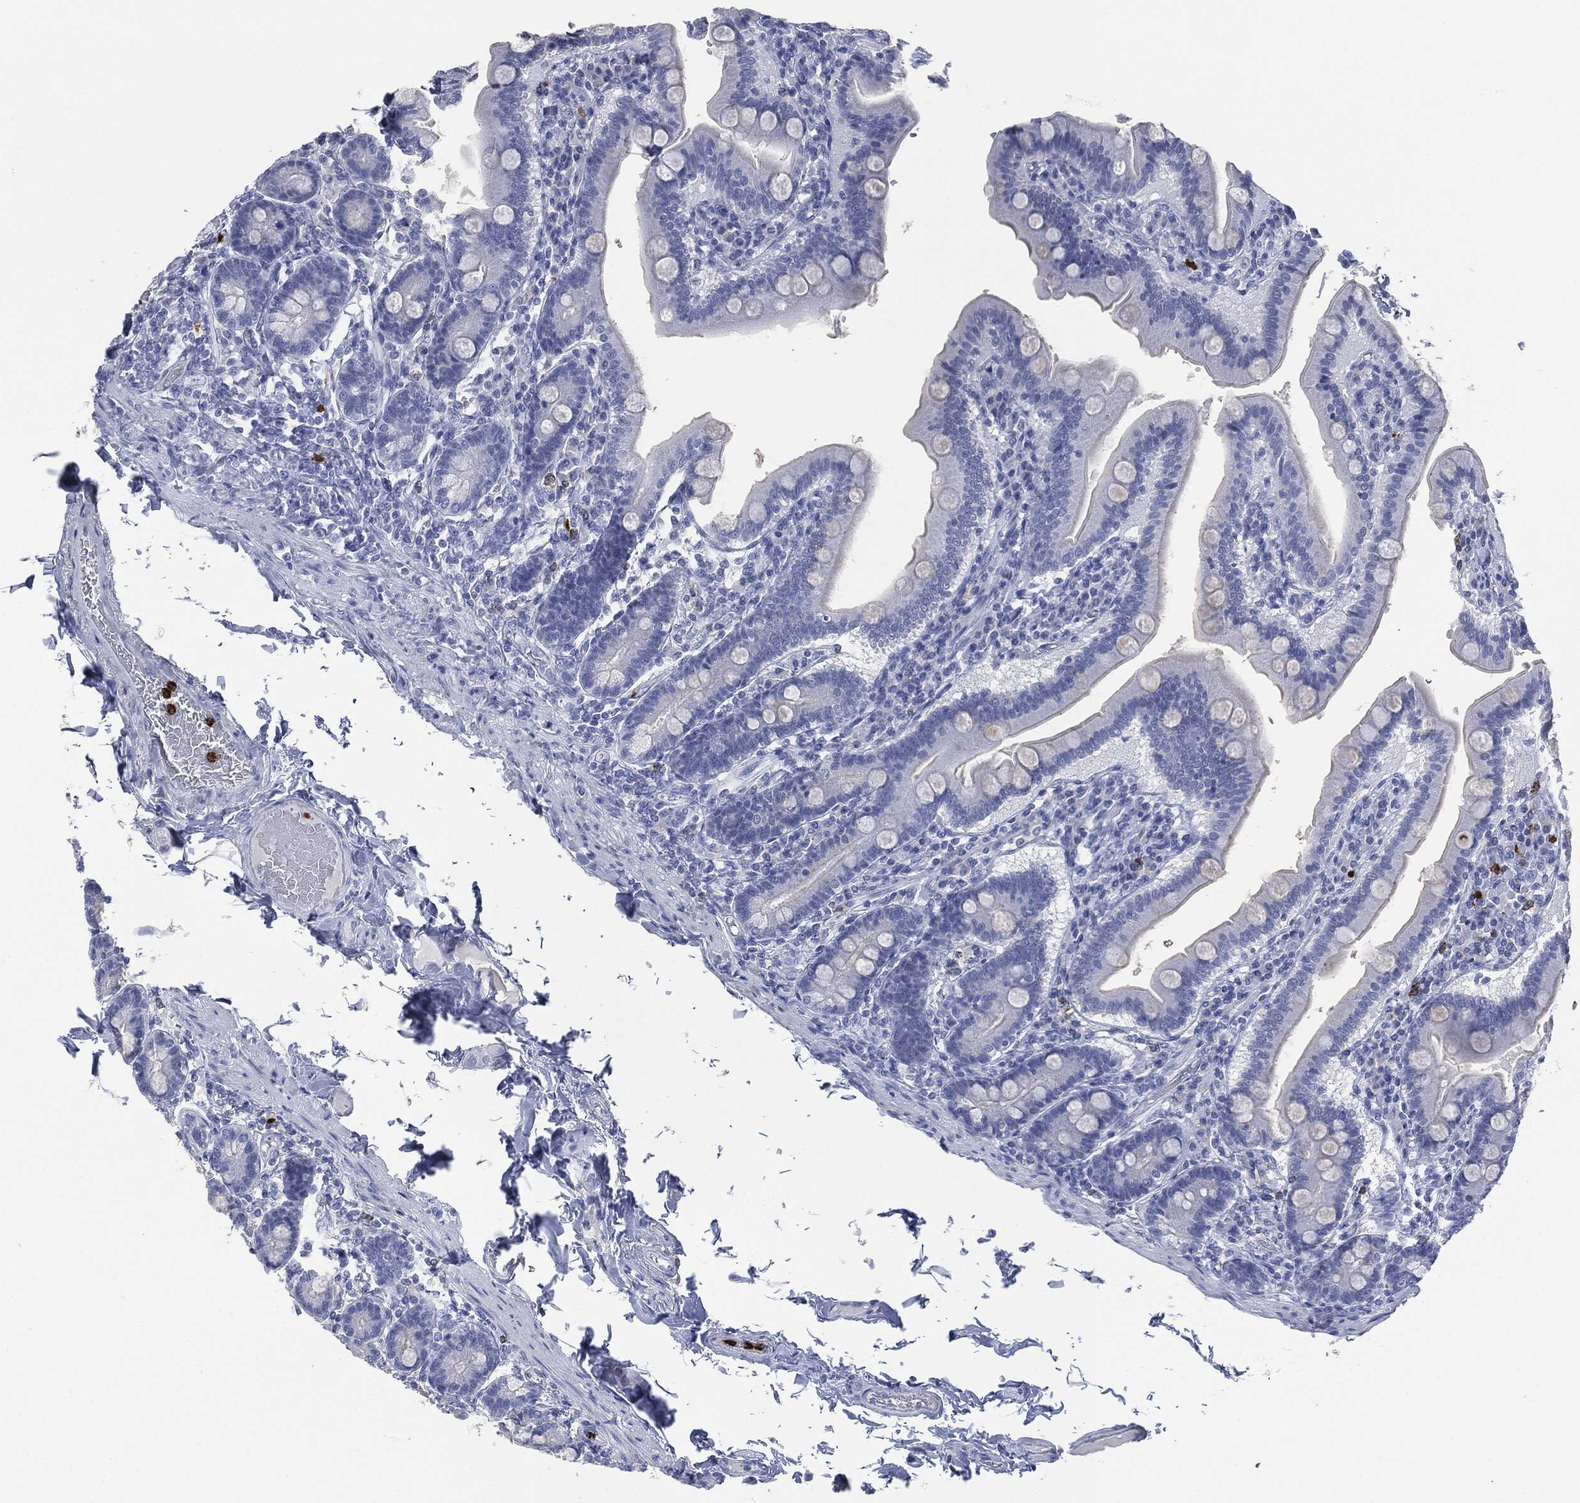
{"staining": {"intensity": "negative", "quantity": "none", "location": "none"}, "tissue": "small intestine", "cell_type": "Glandular cells", "image_type": "normal", "snomed": [{"axis": "morphology", "description": "Normal tissue, NOS"}, {"axis": "topography", "description": "Small intestine"}], "caption": "This is an immunohistochemistry histopathology image of normal small intestine. There is no positivity in glandular cells.", "gene": "CEACAM8", "patient": {"sex": "male", "age": 66}}